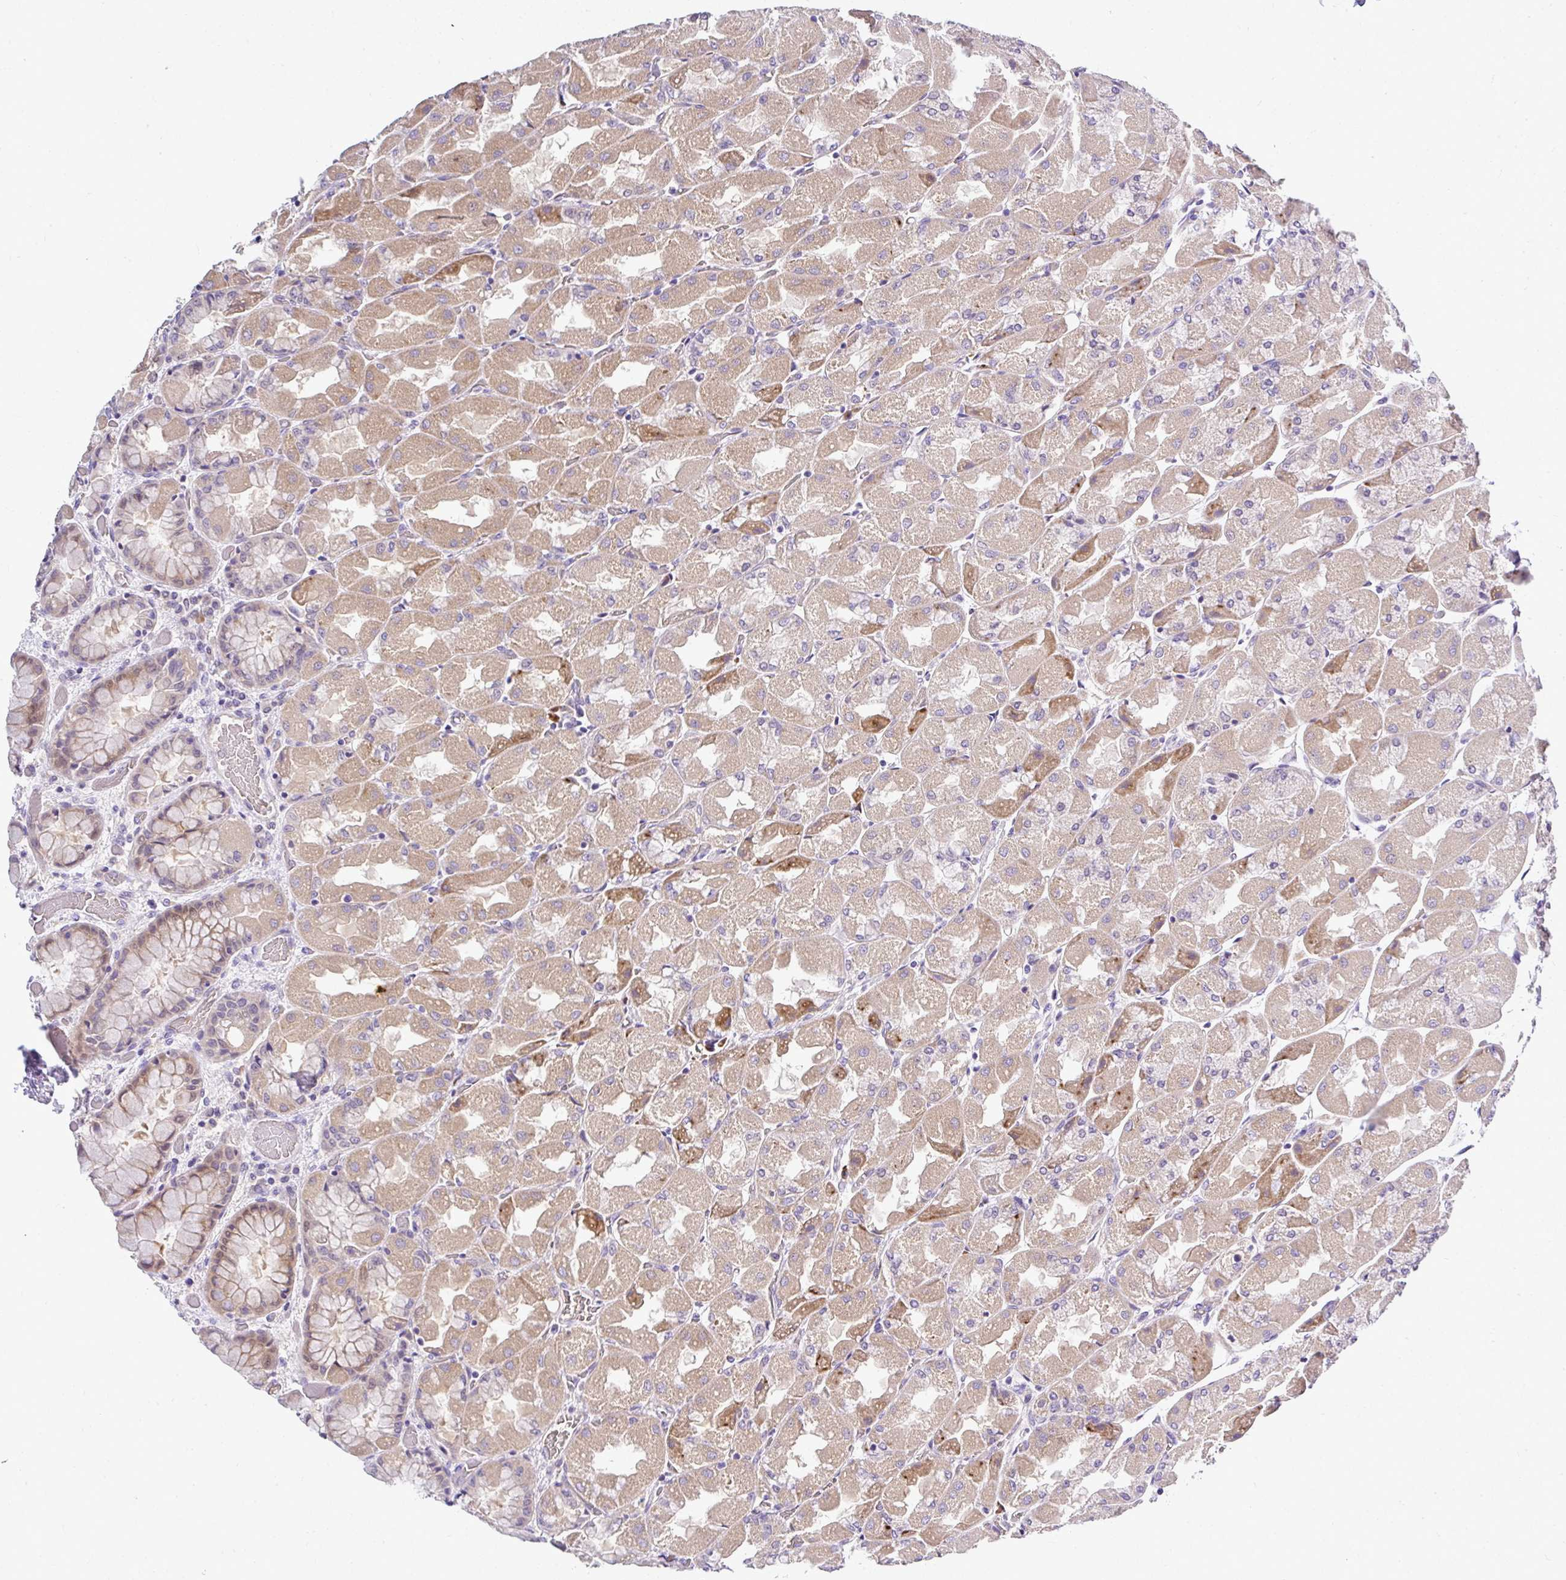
{"staining": {"intensity": "moderate", "quantity": ">75%", "location": "cytoplasmic/membranous"}, "tissue": "stomach", "cell_type": "Glandular cells", "image_type": "normal", "snomed": [{"axis": "morphology", "description": "Normal tissue, NOS"}, {"axis": "topography", "description": "Stomach"}], "caption": "This micrograph demonstrates normal stomach stained with immunohistochemistry to label a protein in brown. The cytoplasmic/membranous of glandular cells show moderate positivity for the protein. Nuclei are counter-stained blue.", "gene": "DEPDC5", "patient": {"sex": "female", "age": 61}}